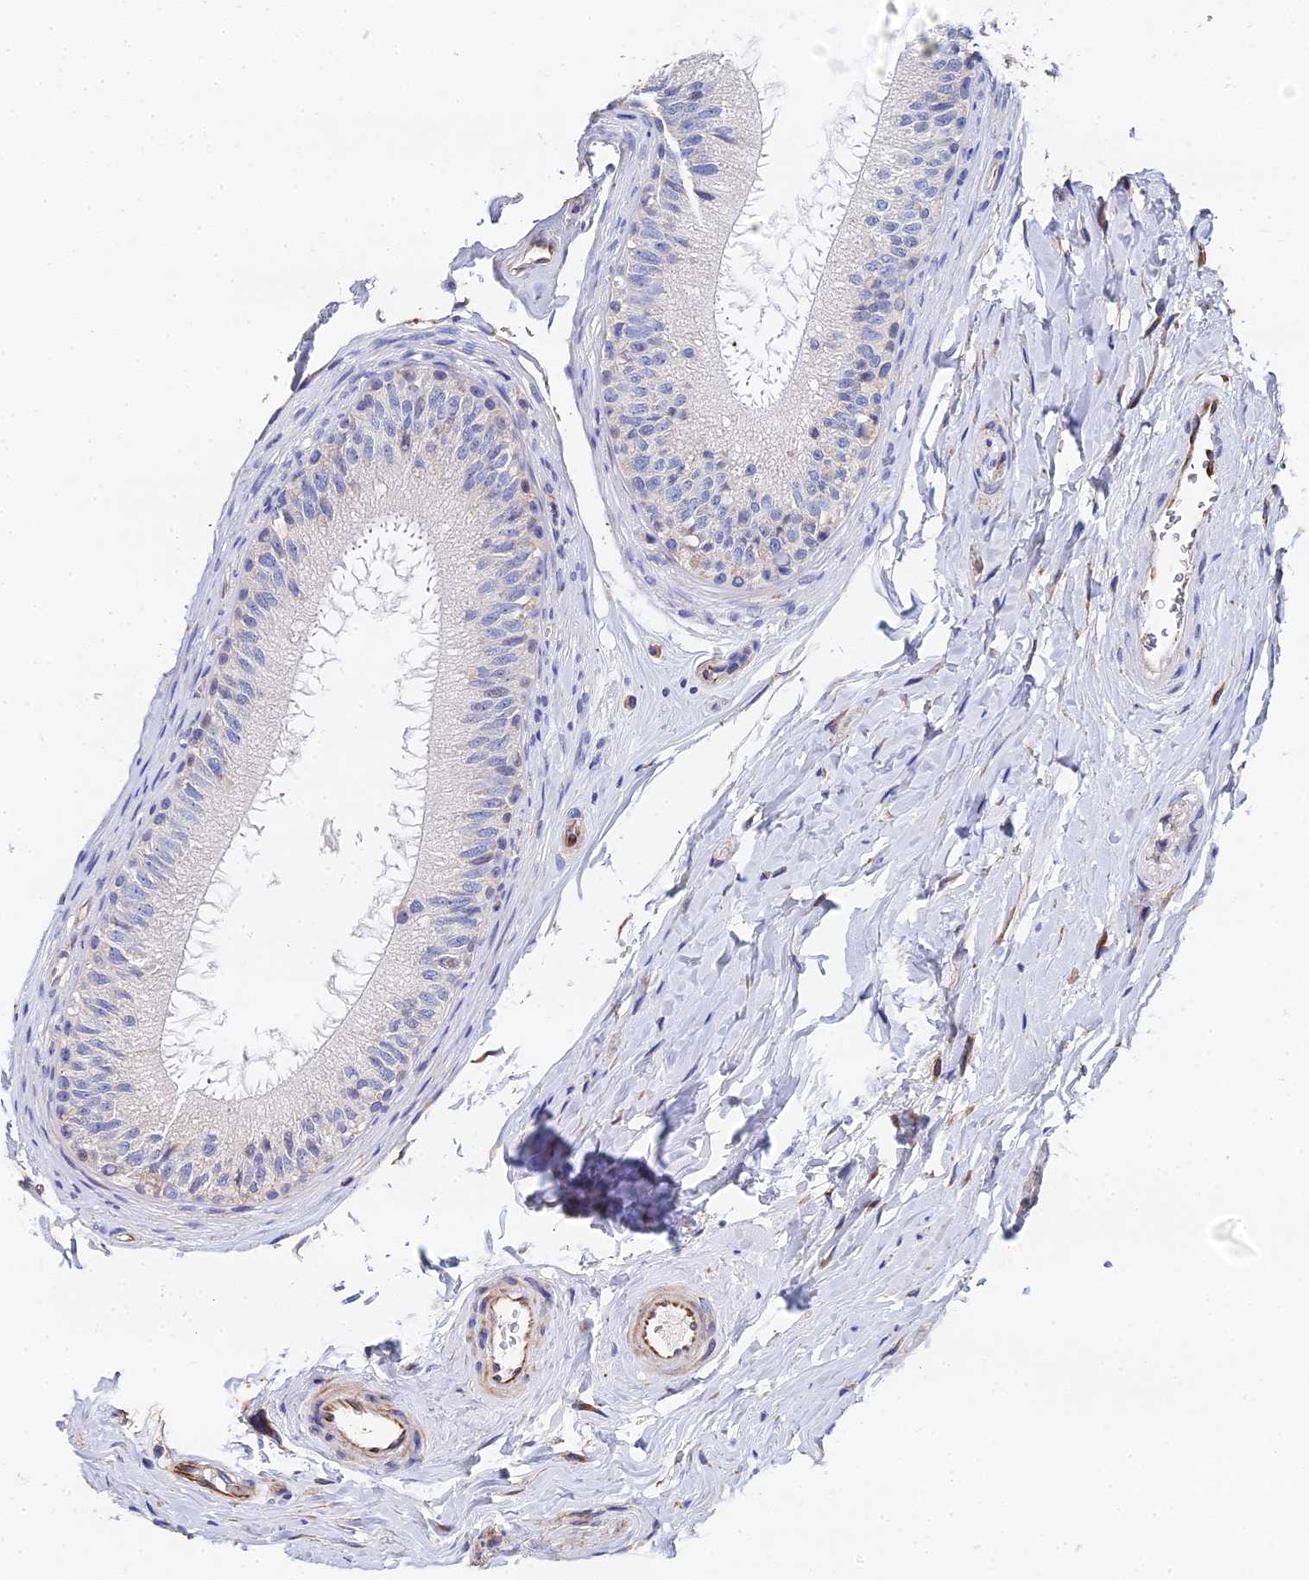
{"staining": {"intensity": "moderate", "quantity": "<25%", "location": "nuclear"}, "tissue": "epididymis", "cell_type": "Glandular cells", "image_type": "normal", "snomed": [{"axis": "morphology", "description": "Normal tissue, NOS"}, {"axis": "topography", "description": "Epididymis"}], "caption": "Protein staining demonstrates moderate nuclear positivity in about <25% of glandular cells in benign epididymis.", "gene": "ENSG00000268674", "patient": {"sex": "male", "age": 33}}